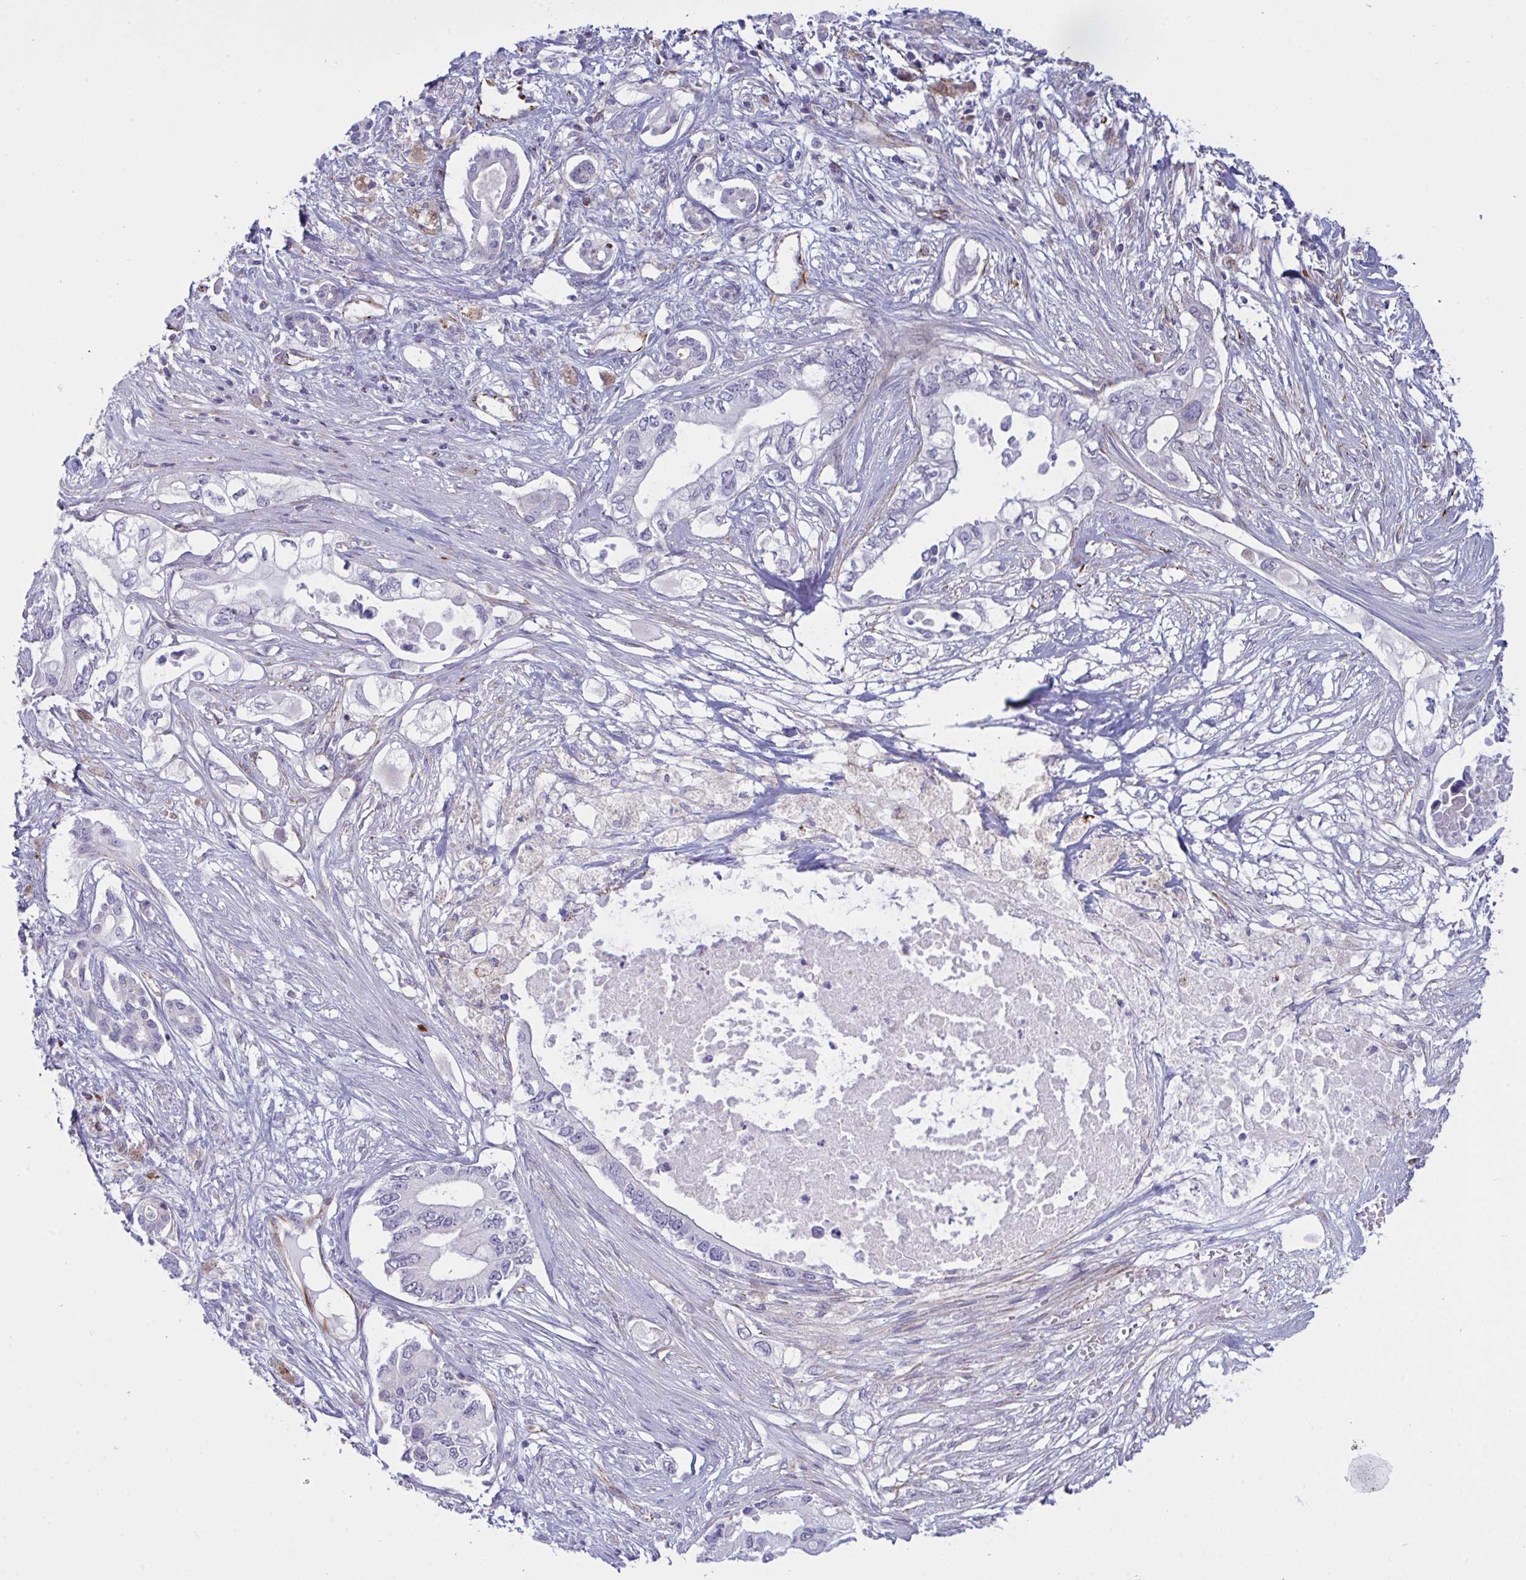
{"staining": {"intensity": "negative", "quantity": "none", "location": "none"}, "tissue": "pancreatic cancer", "cell_type": "Tumor cells", "image_type": "cancer", "snomed": [{"axis": "morphology", "description": "Adenocarcinoma, NOS"}, {"axis": "topography", "description": "Pancreas"}], "caption": "A photomicrograph of human pancreatic cancer (adenocarcinoma) is negative for staining in tumor cells.", "gene": "DCBLD1", "patient": {"sex": "female", "age": 63}}